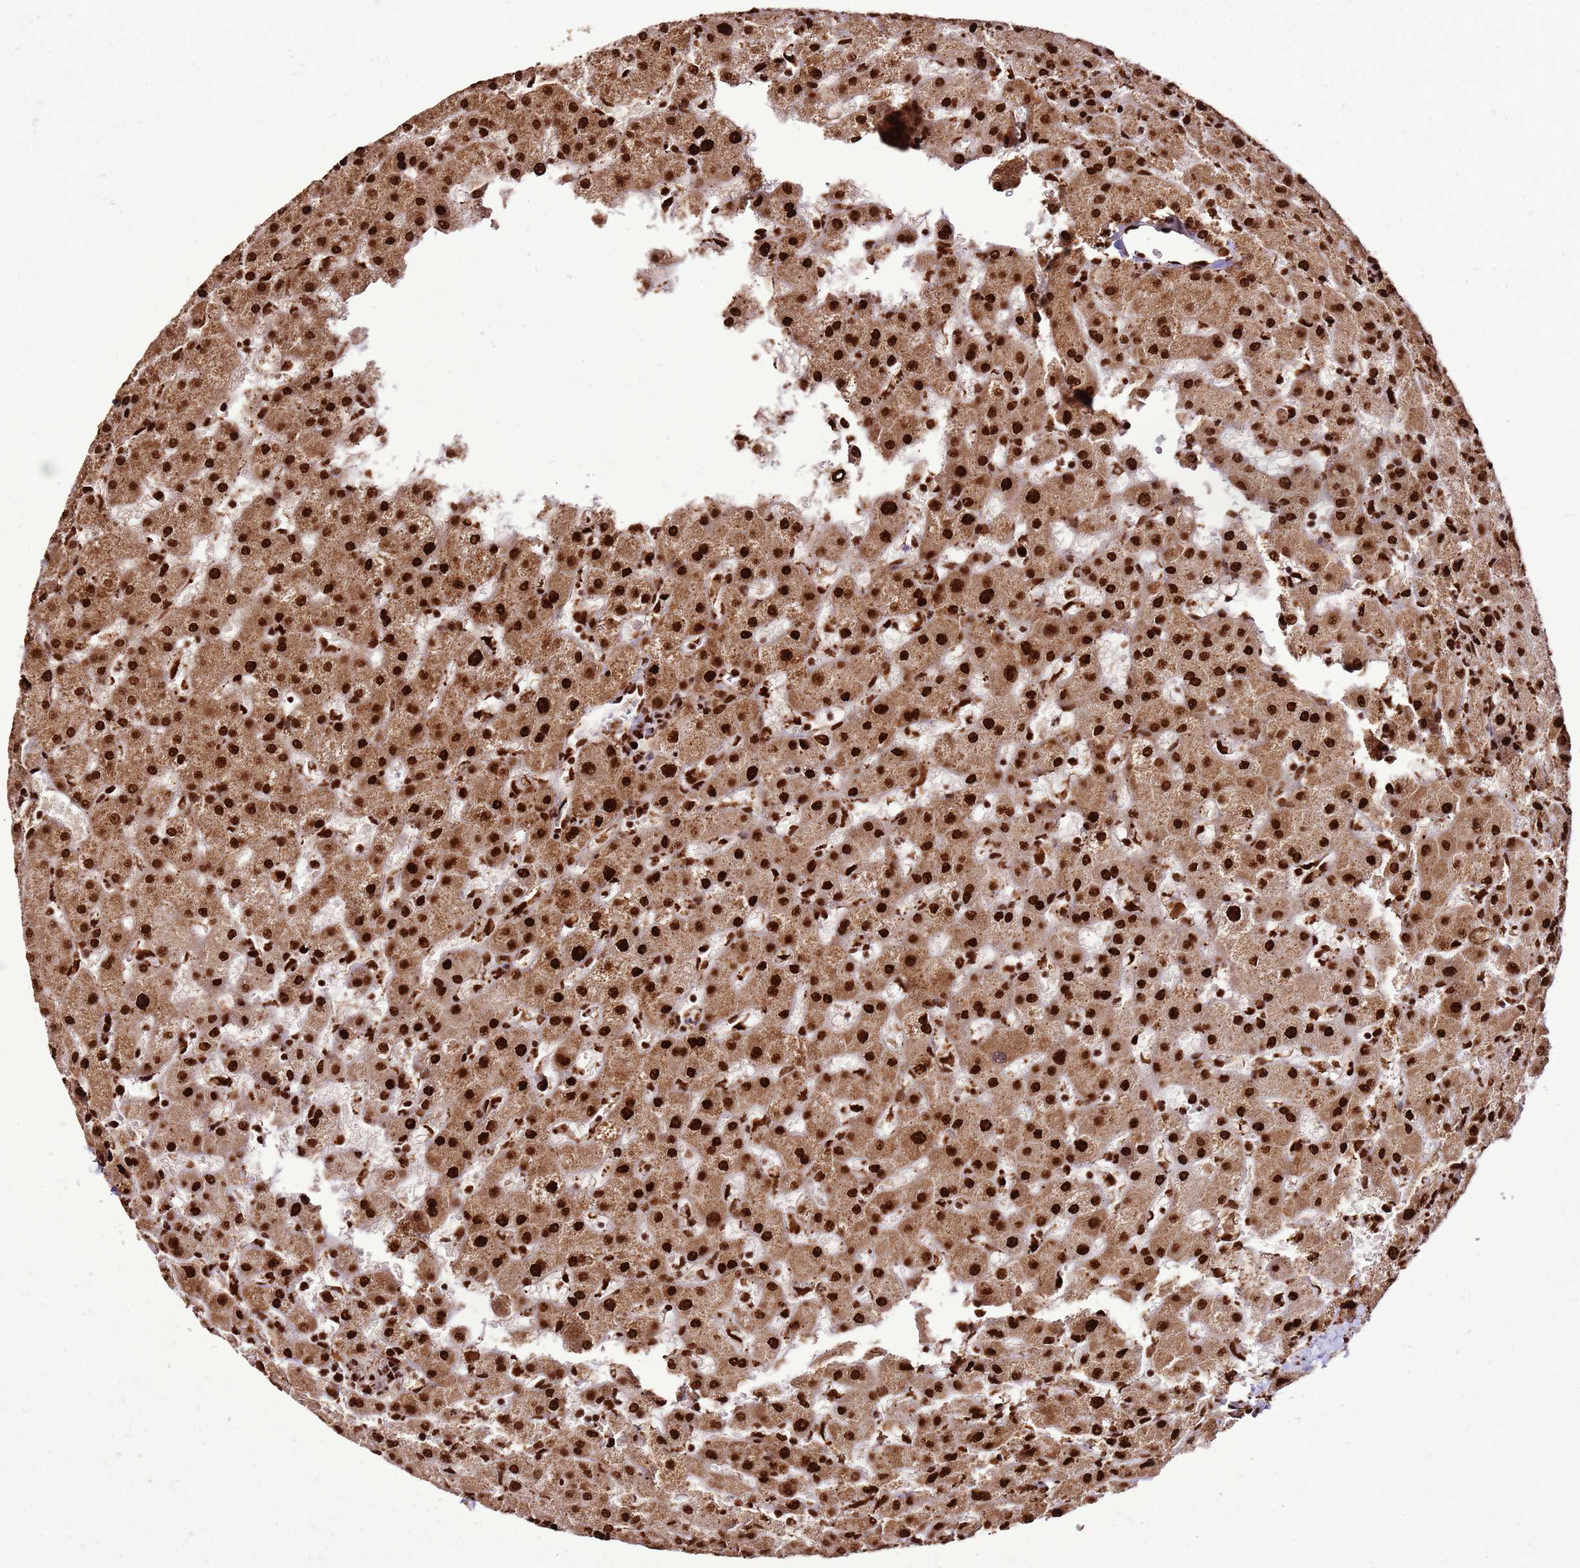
{"staining": {"intensity": "strong", "quantity": ">75%", "location": "cytoplasmic/membranous,nuclear"}, "tissue": "liver", "cell_type": "Cholangiocytes", "image_type": "normal", "snomed": [{"axis": "morphology", "description": "Normal tissue, NOS"}, {"axis": "topography", "description": "Liver"}], "caption": "IHC (DAB (3,3'-diaminobenzidine)) staining of normal liver demonstrates strong cytoplasmic/membranous,nuclear protein expression in approximately >75% of cholangiocytes.", "gene": "HNRNPAB", "patient": {"sex": "female", "age": 63}}